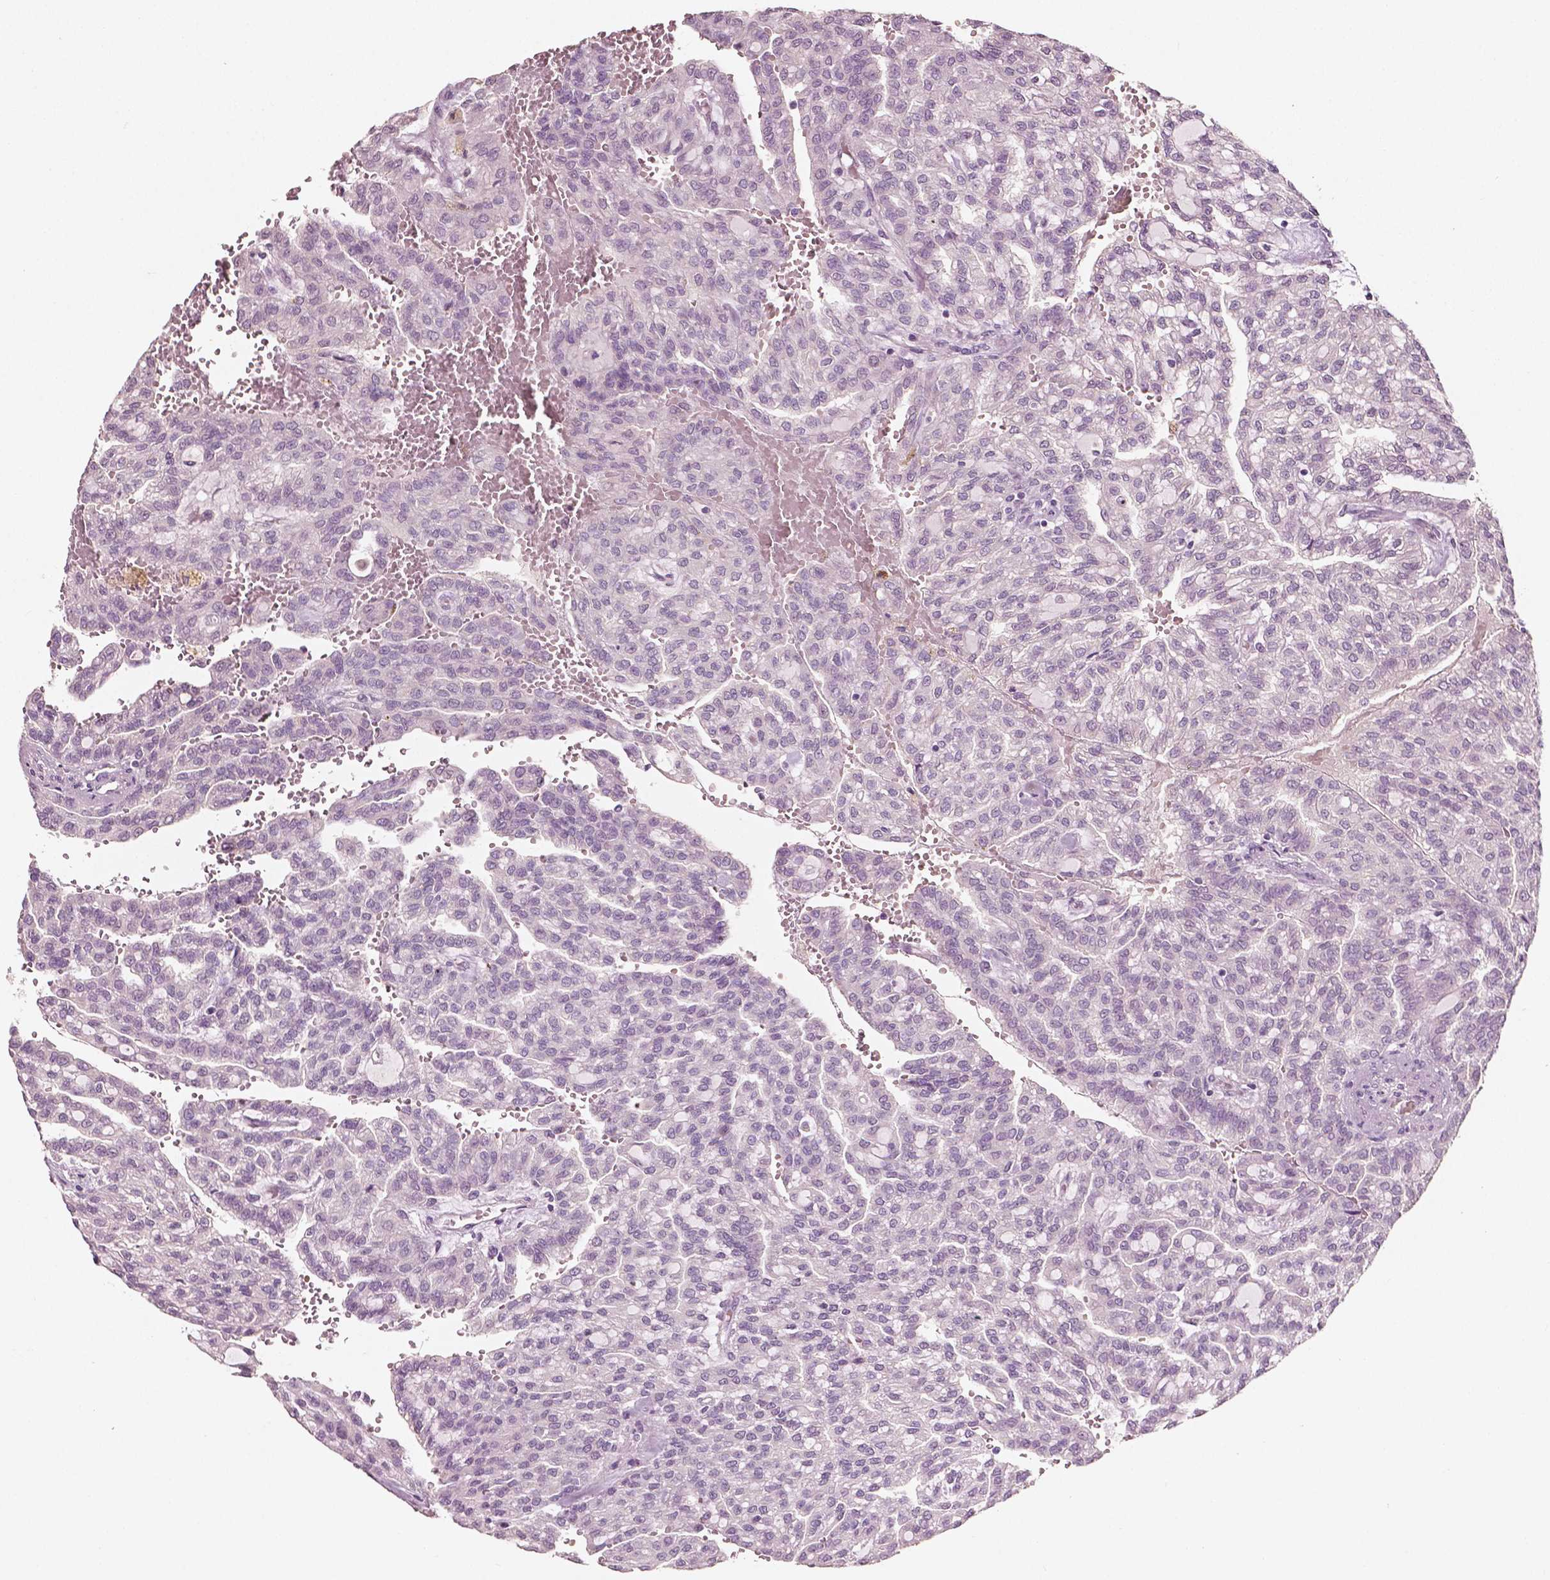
{"staining": {"intensity": "negative", "quantity": "none", "location": "none"}, "tissue": "renal cancer", "cell_type": "Tumor cells", "image_type": "cancer", "snomed": [{"axis": "morphology", "description": "Adenocarcinoma, NOS"}, {"axis": "topography", "description": "Kidney"}], "caption": "Immunohistochemical staining of renal adenocarcinoma demonstrates no significant positivity in tumor cells.", "gene": "PLA2R1", "patient": {"sex": "male", "age": 63}}